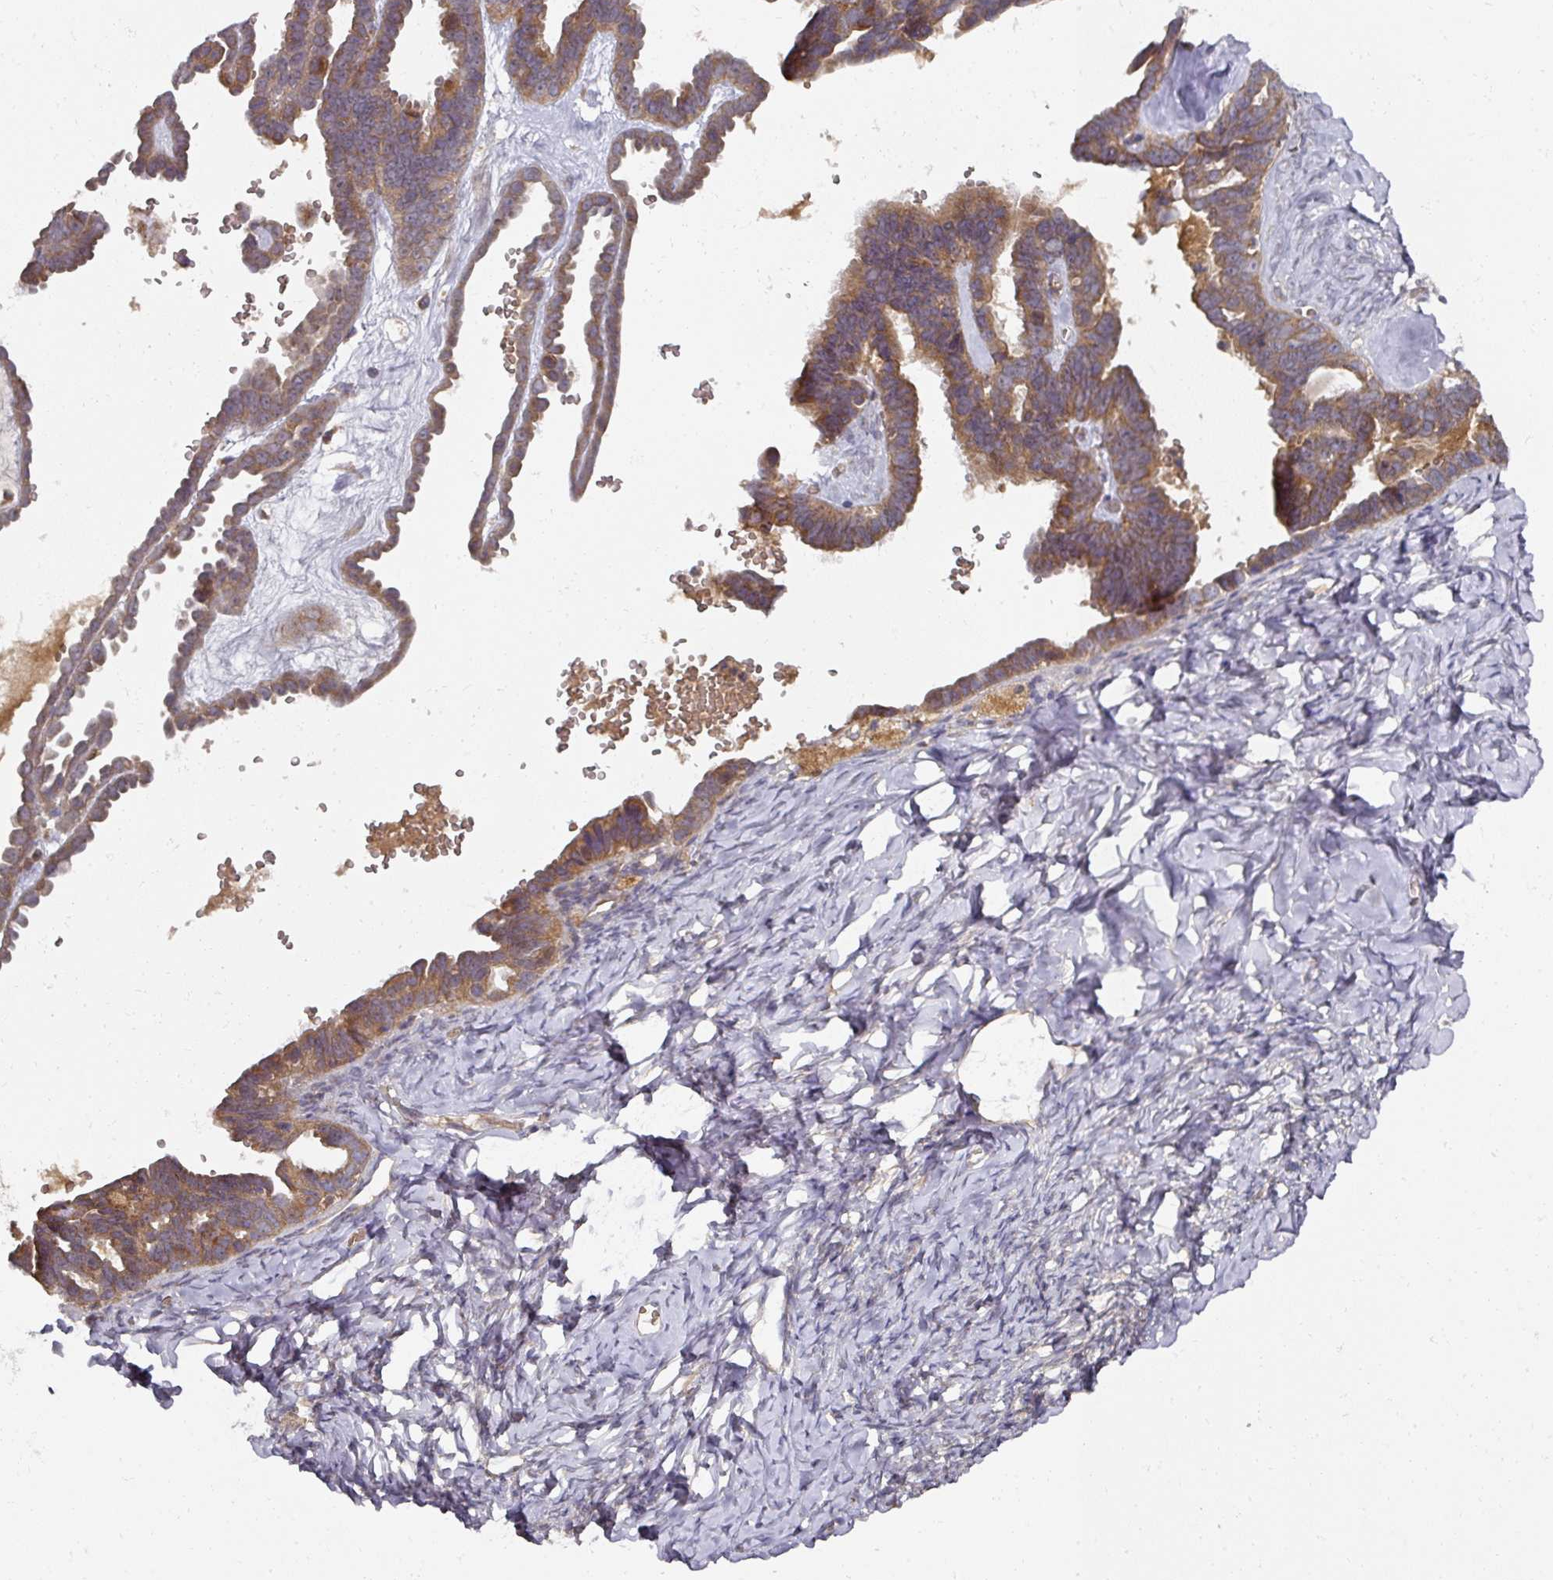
{"staining": {"intensity": "moderate", "quantity": ">75%", "location": "cytoplasmic/membranous"}, "tissue": "ovarian cancer", "cell_type": "Tumor cells", "image_type": "cancer", "snomed": [{"axis": "morphology", "description": "Cystadenocarcinoma, serous, NOS"}, {"axis": "topography", "description": "Ovary"}], "caption": "Moderate cytoplasmic/membranous positivity for a protein is present in about >75% of tumor cells of ovarian cancer using IHC.", "gene": "DNAJC7", "patient": {"sex": "female", "age": 69}}